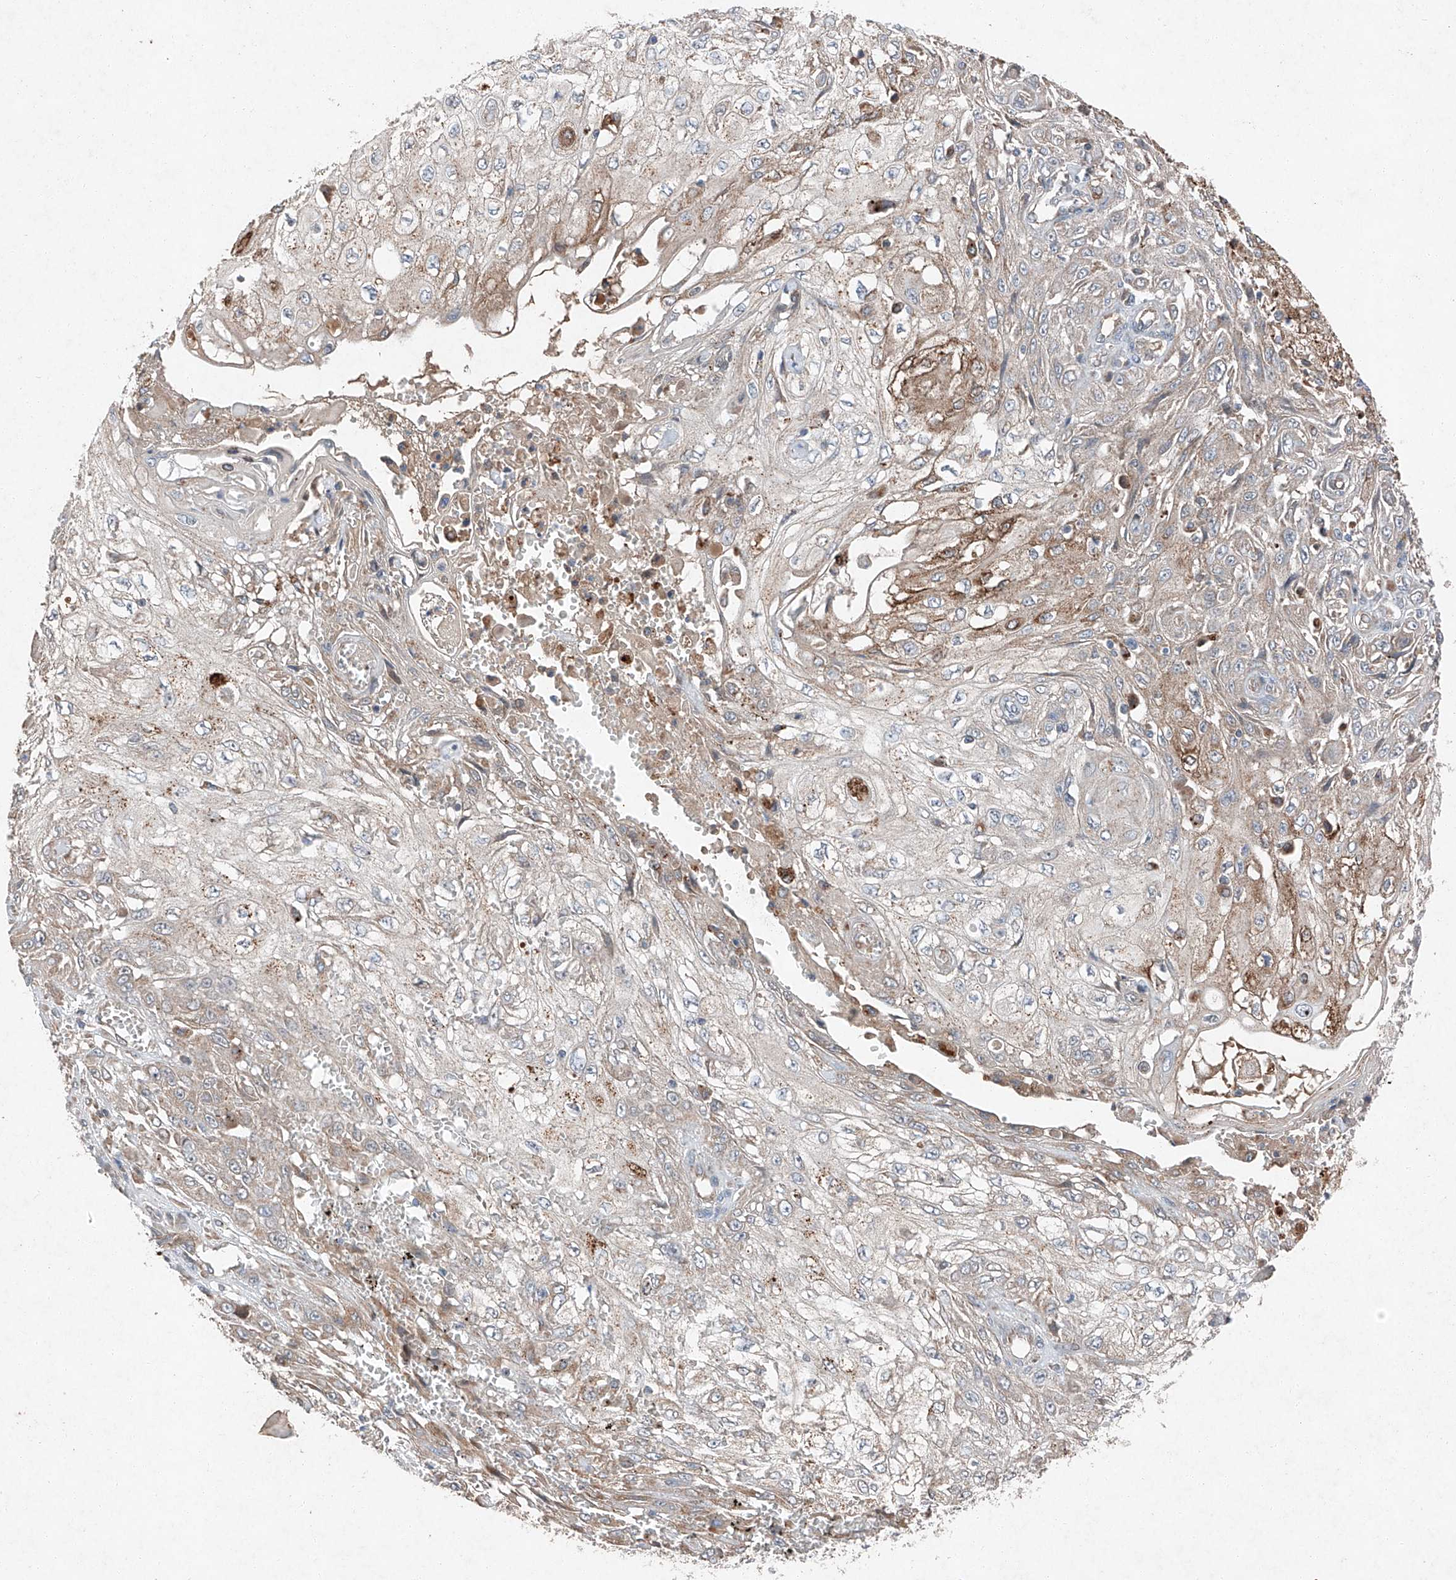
{"staining": {"intensity": "weak", "quantity": "<25%", "location": "cytoplasmic/membranous"}, "tissue": "skin cancer", "cell_type": "Tumor cells", "image_type": "cancer", "snomed": [{"axis": "morphology", "description": "Squamous cell carcinoma, NOS"}, {"axis": "morphology", "description": "Squamous cell carcinoma, metastatic, NOS"}, {"axis": "topography", "description": "Skin"}, {"axis": "topography", "description": "Lymph node"}], "caption": "Immunohistochemical staining of metastatic squamous cell carcinoma (skin) displays no significant expression in tumor cells. (Stains: DAB IHC with hematoxylin counter stain, Microscopy: brightfield microscopy at high magnification).", "gene": "RUSC1", "patient": {"sex": "male", "age": 75}}